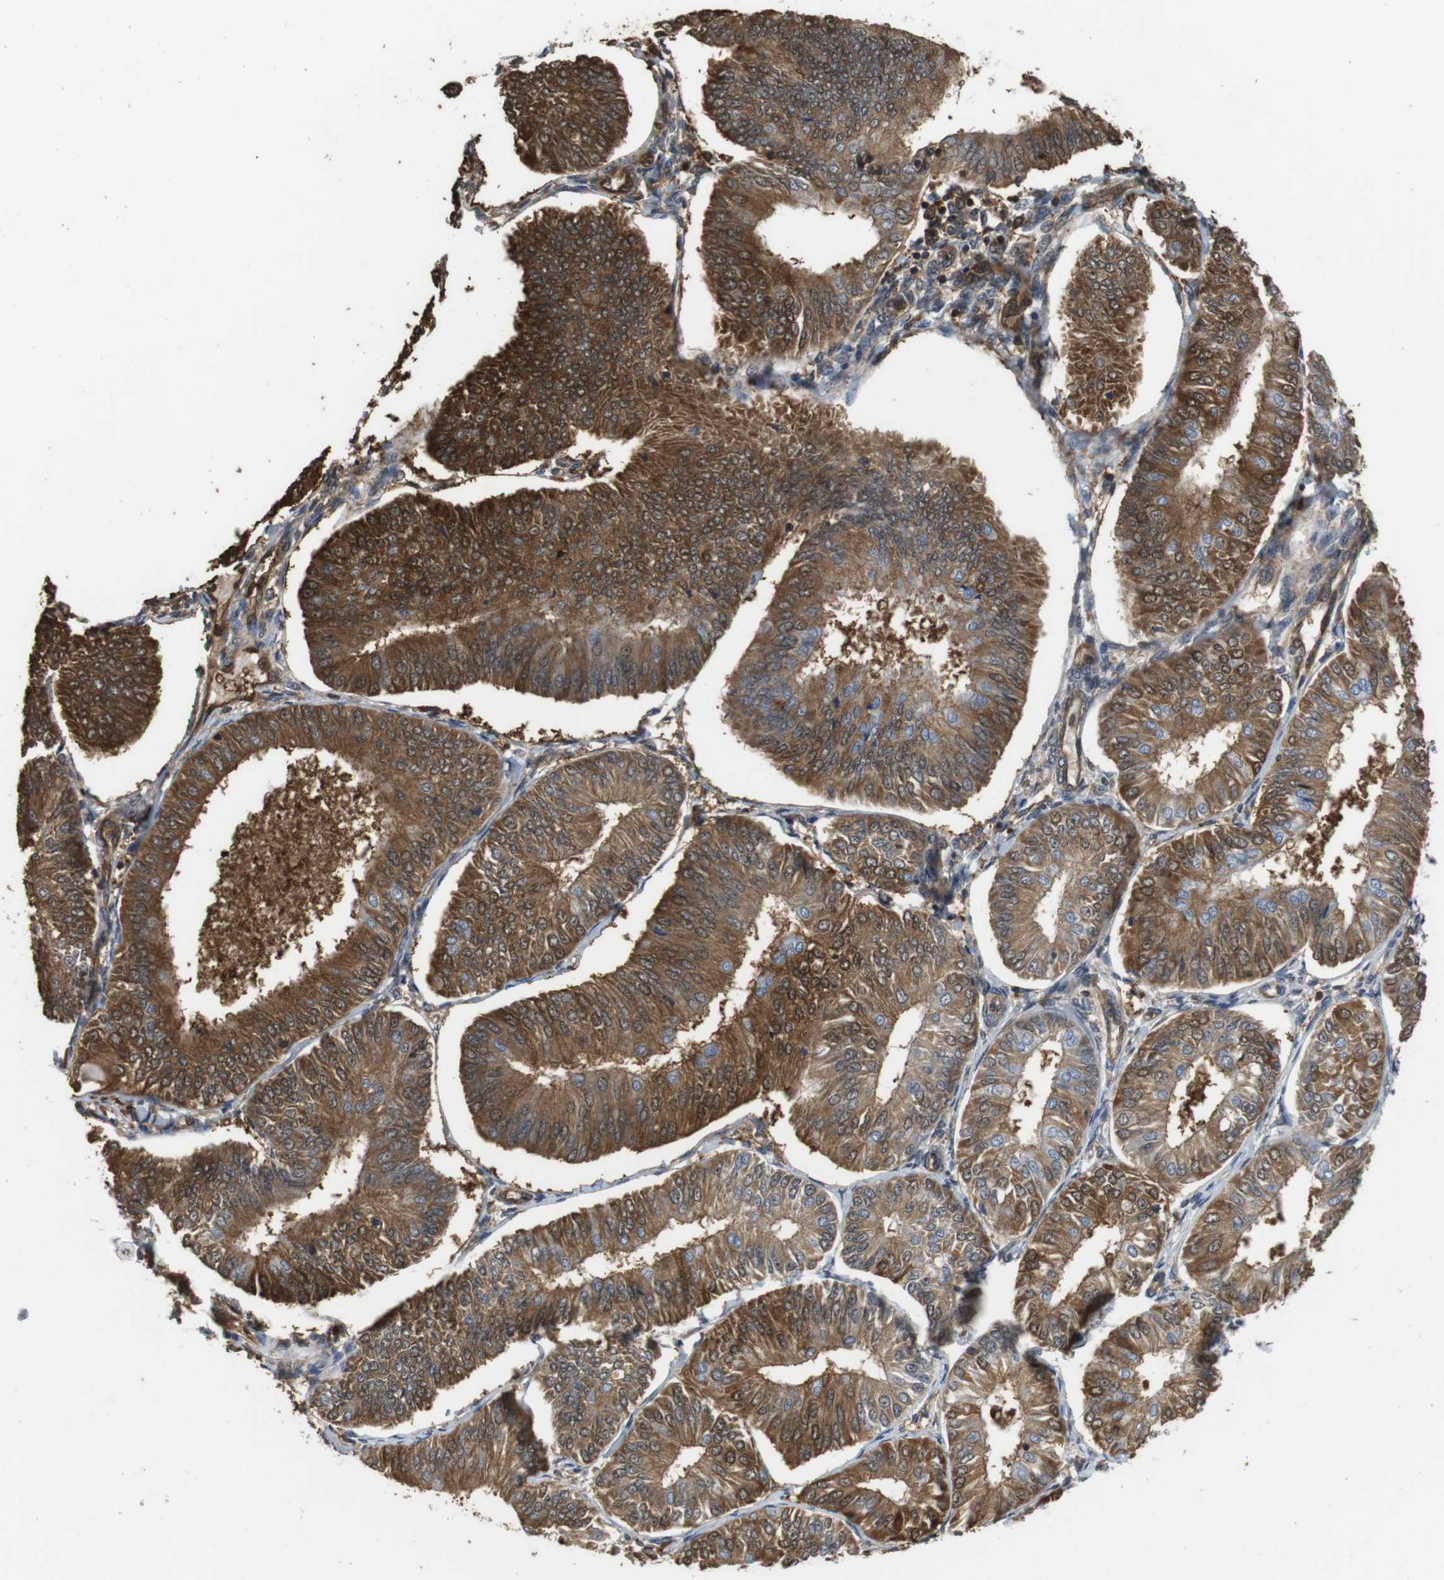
{"staining": {"intensity": "moderate", "quantity": ">75%", "location": "cytoplasmic/membranous,nuclear"}, "tissue": "endometrial cancer", "cell_type": "Tumor cells", "image_type": "cancer", "snomed": [{"axis": "morphology", "description": "Adenocarcinoma, NOS"}, {"axis": "topography", "description": "Endometrium"}], "caption": "Endometrial cancer stained with immunohistochemistry (IHC) displays moderate cytoplasmic/membranous and nuclear staining in about >75% of tumor cells.", "gene": "LDHA", "patient": {"sex": "female", "age": 58}}